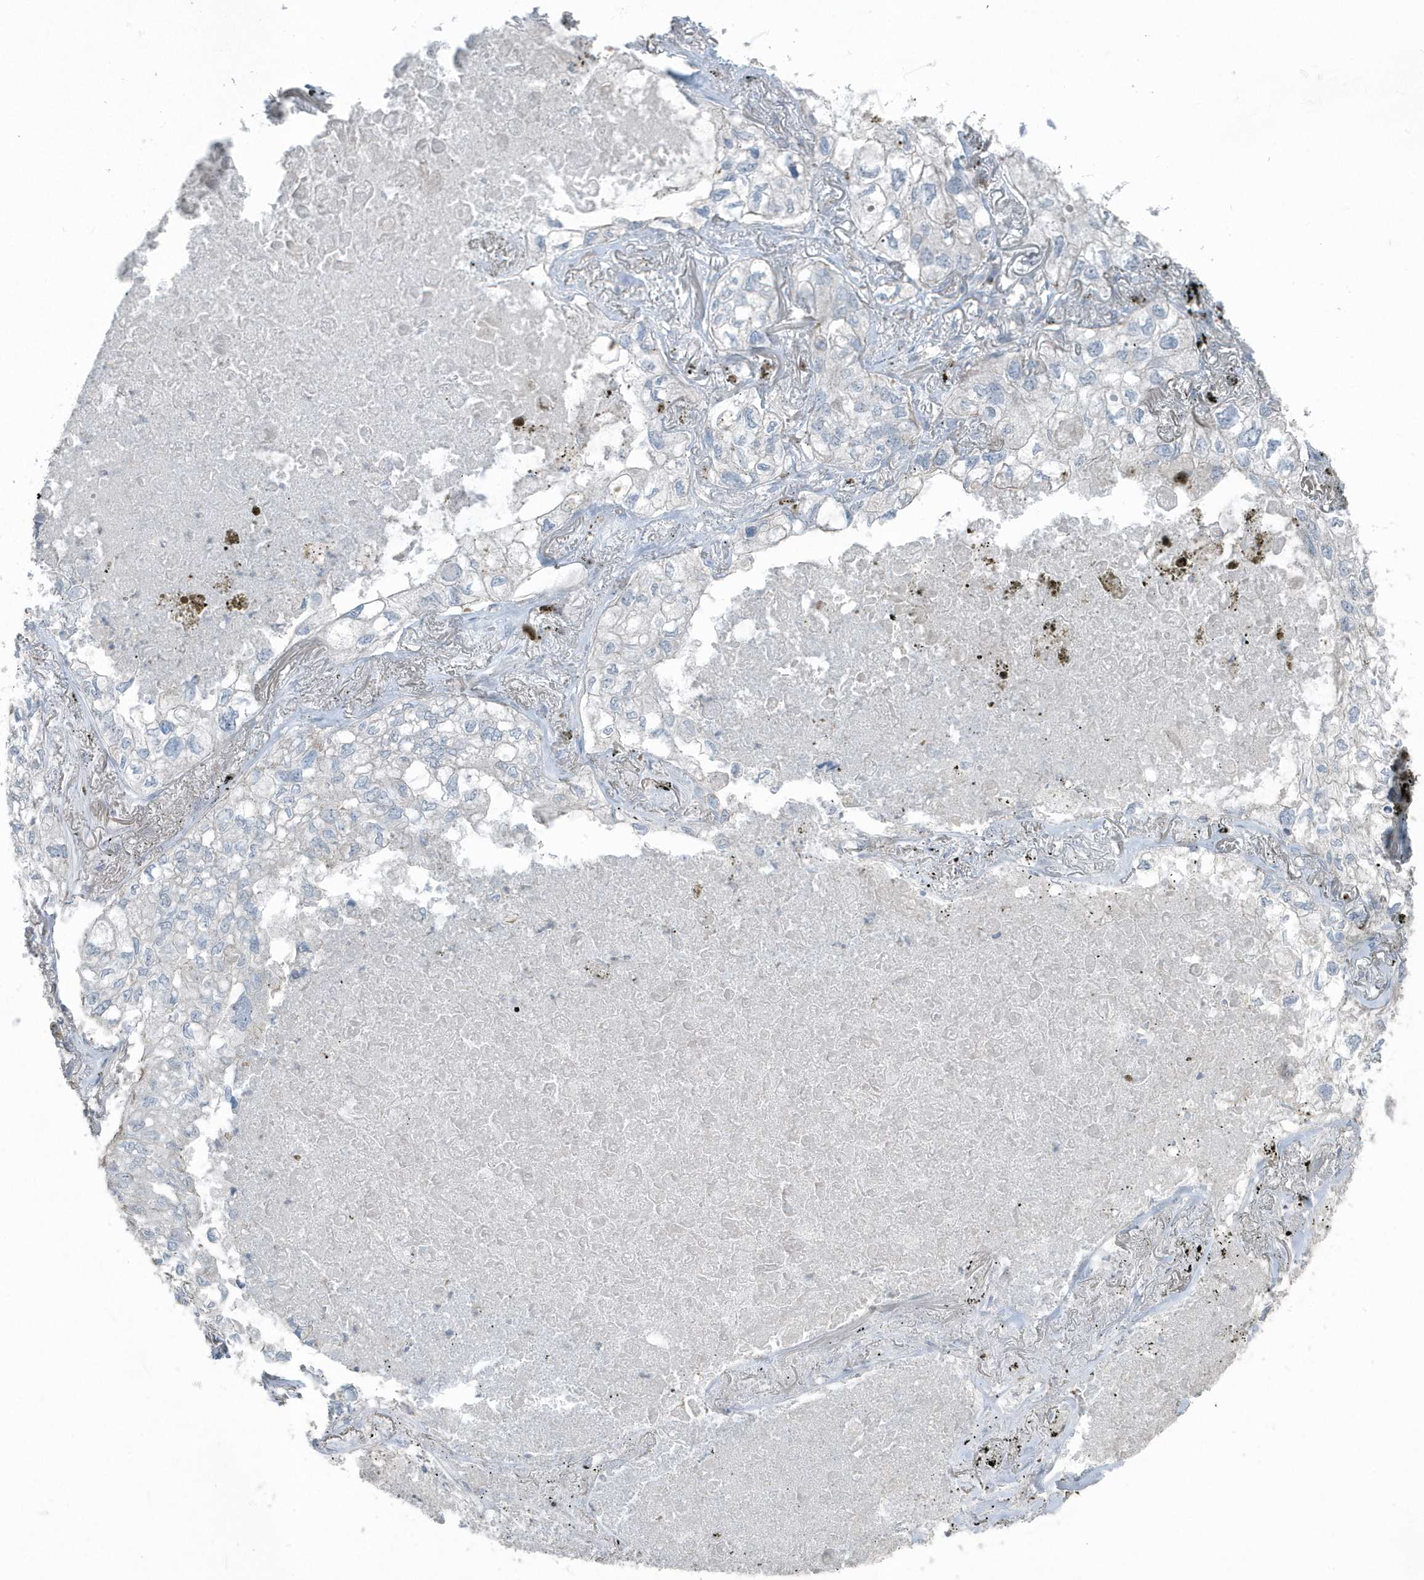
{"staining": {"intensity": "negative", "quantity": "none", "location": "none"}, "tissue": "lung cancer", "cell_type": "Tumor cells", "image_type": "cancer", "snomed": [{"axis": "morphology", "description": "Adenocarcinoma, NOS"}, {"axis": "topography", "description": "Lung"}], "caption": "This is an immunohistochemistry (IHC) histopathology image of human adenocarcinoma (lung). There is no staining in tumor cells.", "gene": "ACTC1", "patient": {"sex": "male", "age": 65}}